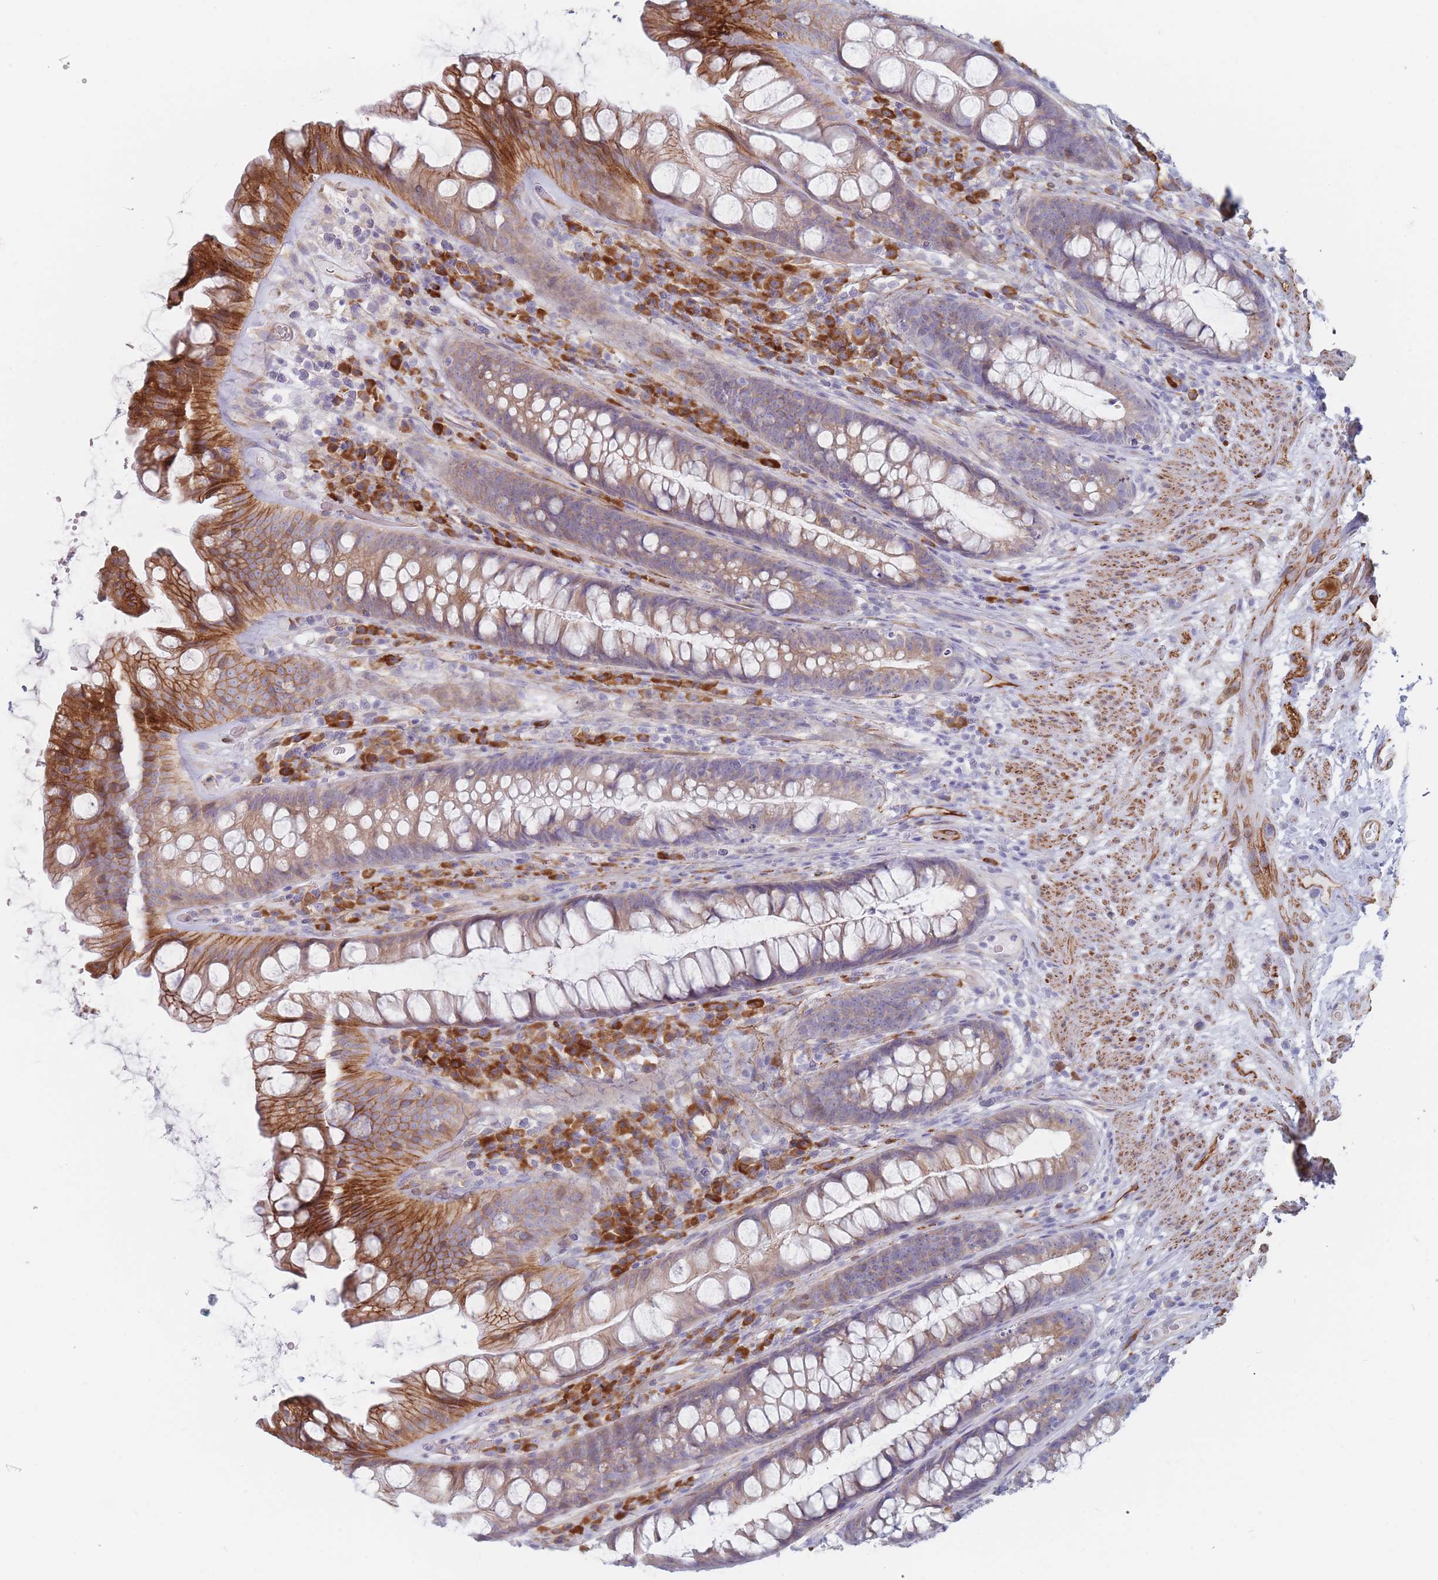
{"staining": {"intensity": "strong", "quantity": "<25%", "location": "cytoplasmic/membranous"}, "tissue": "rectum", "cell_type": "Glandular cells", "image_type": "normal", "snomed": [{"axis": "morphology", "description": "Normal tissue, NOS"}, {"axis": "topography", "description": "Rectum"}], "caption": "IHC (DAB) staining of unremarkable rectum exhibits strong cytoplasmic/membranous protein positivity in about <25% of glandular cells. (DAB IHC with brightfield microscopy, high magnification).", "gene": "ERBIN", "patient": {"sex": "male", "age": 74}}